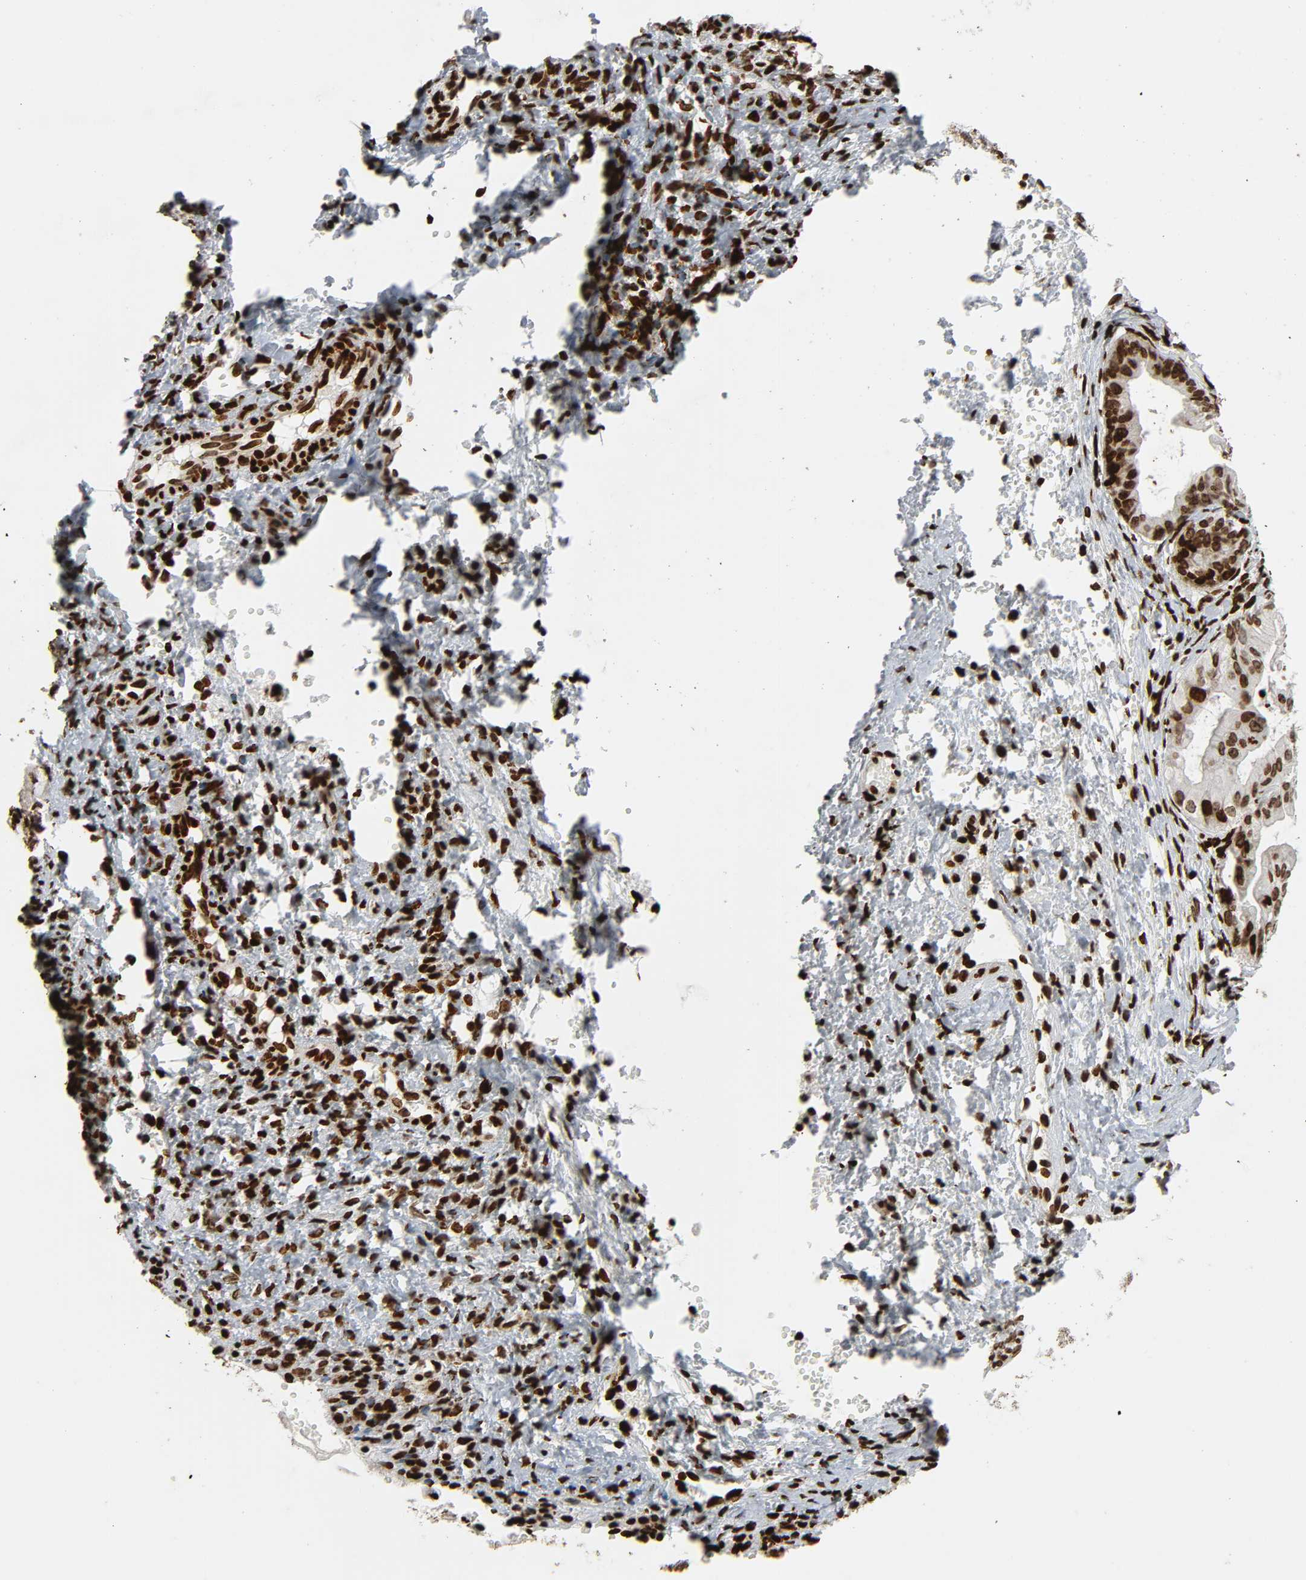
{"staining": {"intensity": "strong", "quantity": ">75%", "location": "nuclear"}, "tissue": "ovarian cancer", "cell_type": "Tumor cells", "image_type": "cancer", "snomed": [{"axis": "morphology", "description": "Cystadenocarcinoma, mucinous, NOS"}, {"axis": "topography", "description": "Ovary"}], "caption": "Human ovarian cancer stained with a brown dye displays strong nuclear positive positivity in about >75% of tumor cells.", "gene": "RXRA", "patient": {"sex": "female", "age": 36}}